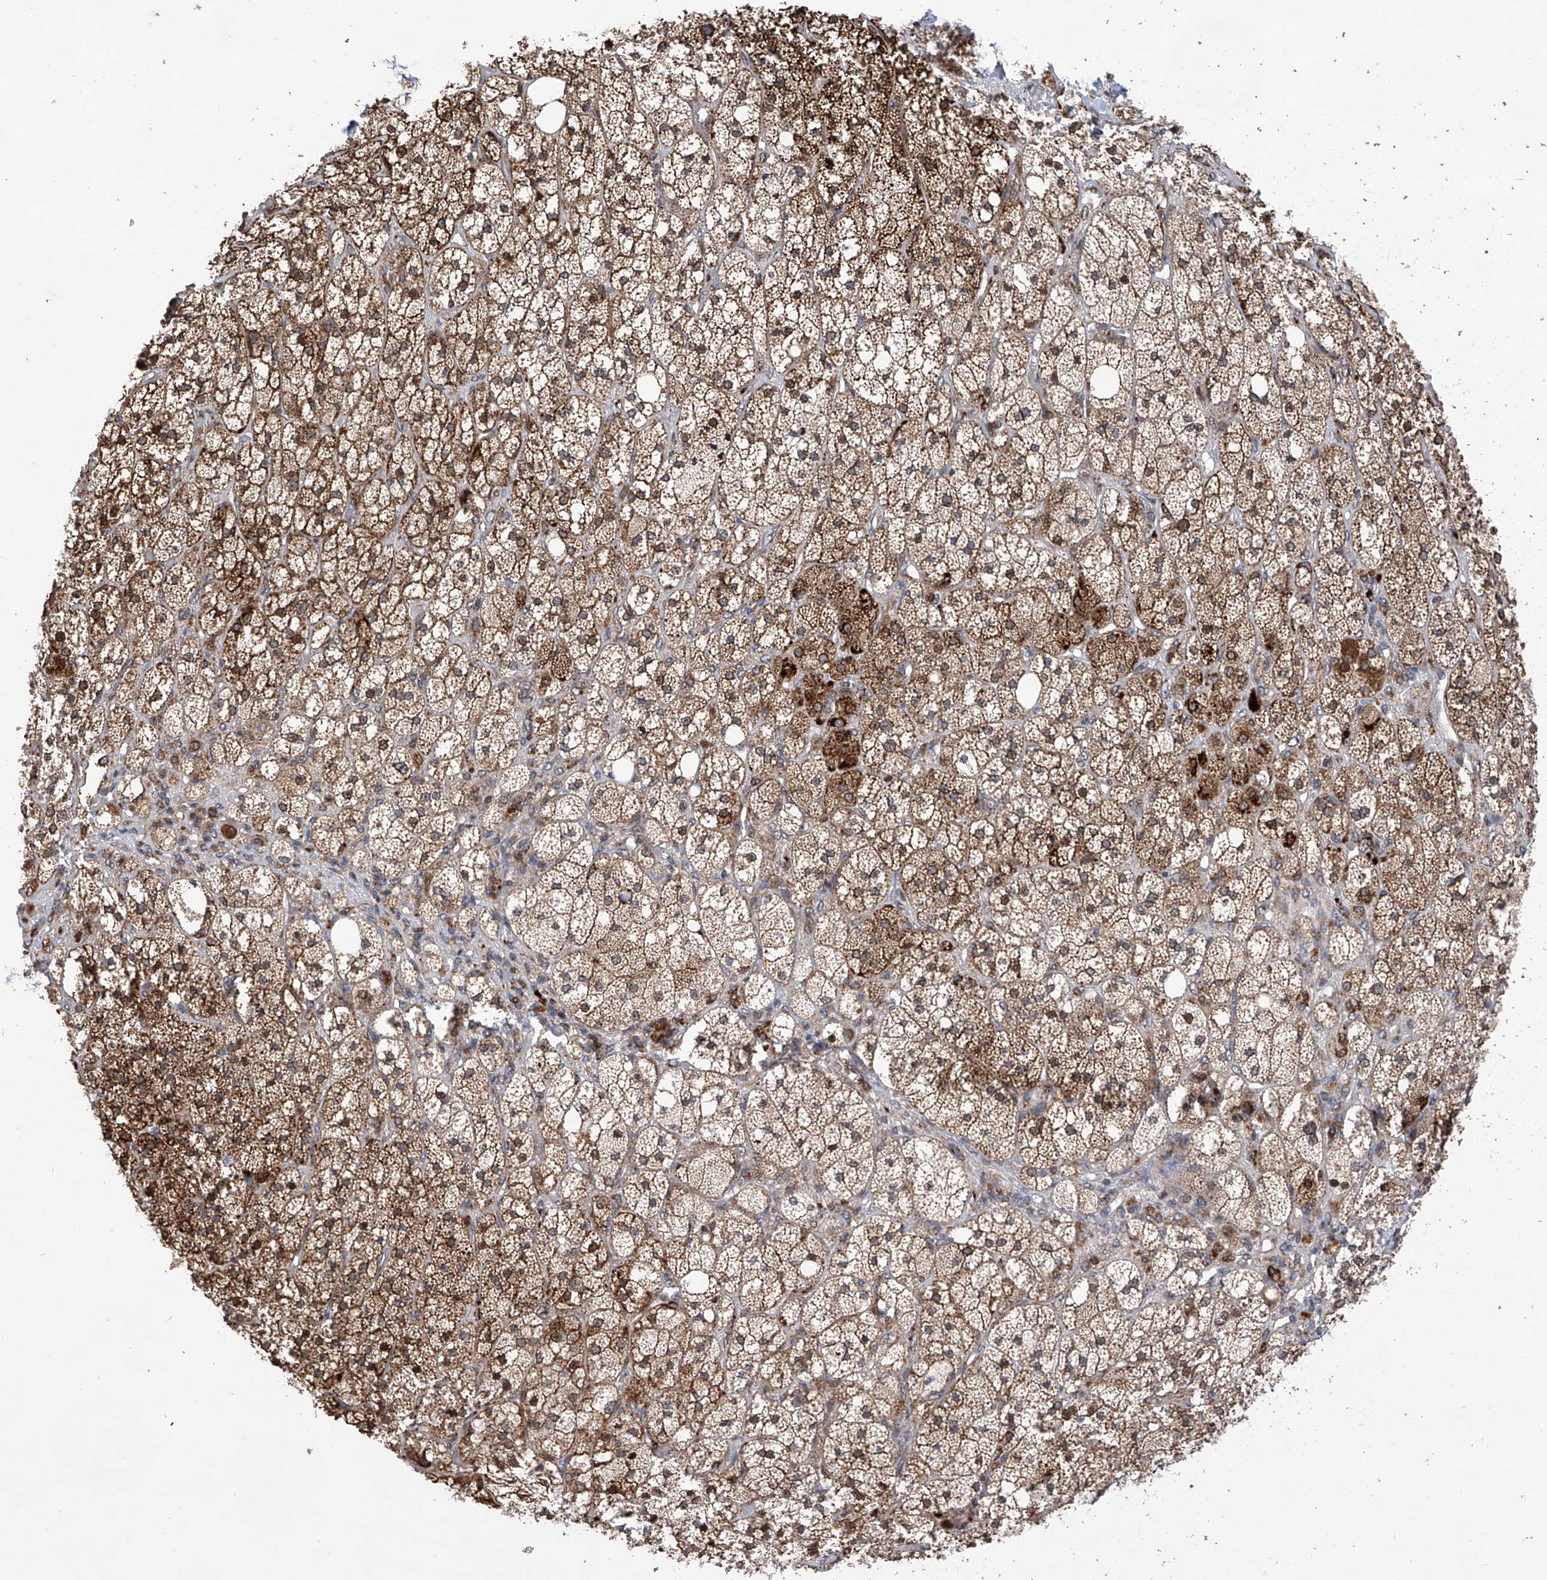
{"staining": {"intensity": "strong", "quantity": ">75%", "location": "cytoplasmic/membranous"}, "tissue": "adrenal gland", "cell_type": "Glandular cells", "image_type": "normal", "snomed": [{"axis": "morphology", "description": "Normal tissue, NOS"}, {"axis": "topography", "description": "Adrenal gland"}], "caption": "A high-resolution image shows IHC staining of benign adrenal gland, which shows strong cytoplasmic/membranous positivity in about >75% of glandular cells.", "gene": "FARP2", "patient": {"sex": "male", "age": 61}}